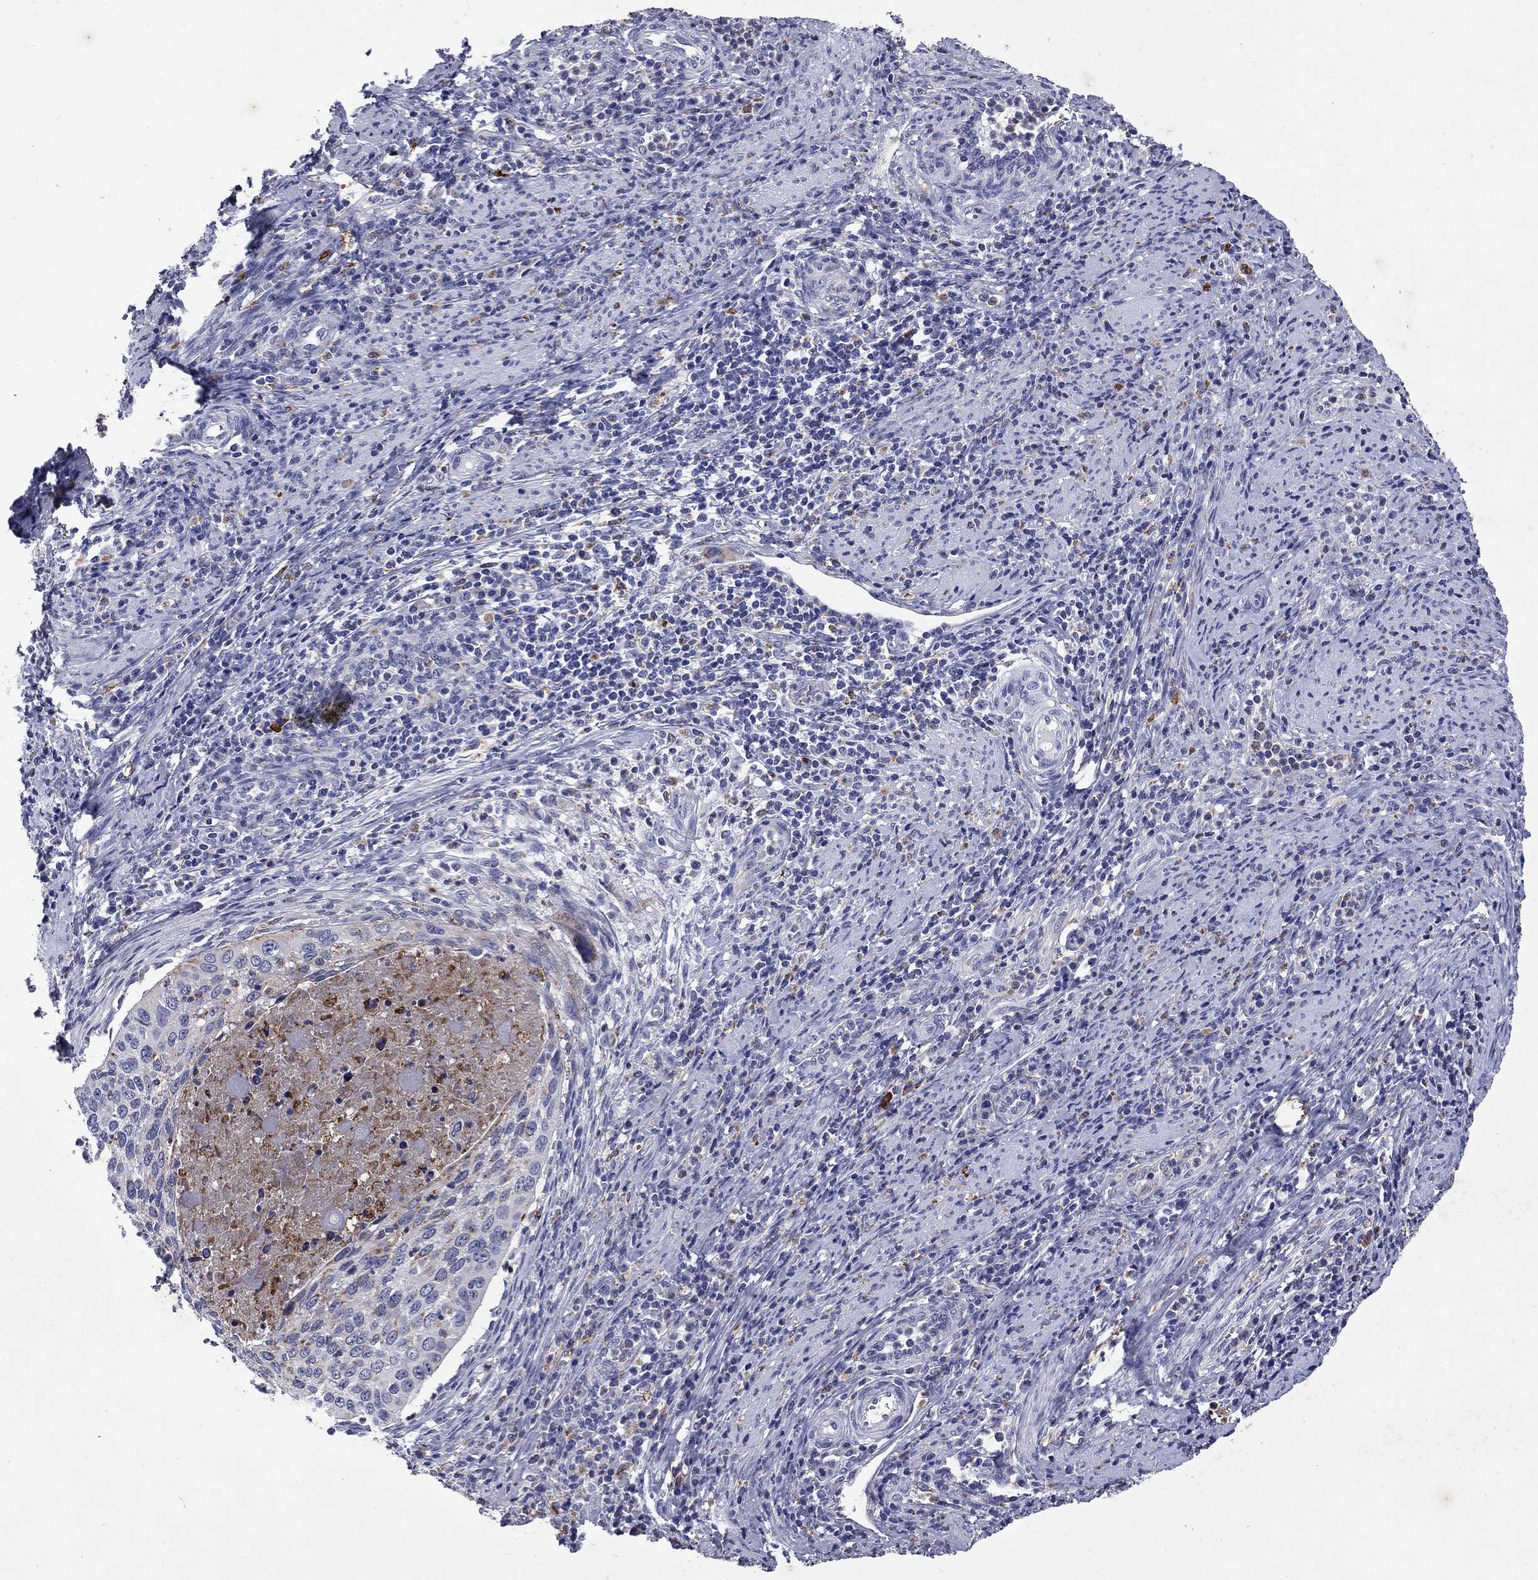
{"staining": {"intensity": "moderate", "quantity": "<25%", "location": "cytoplasmic/membranous"}, "tissue": "cervical cancer", "cell_type": "Tumor cells", "image_type": "cancer", "snomed": [{"axis": "morphology", "description": "Squamous cell carcinoma, NOS"}, {"axis": "topography", "description": "Cervix"}], "caption": "An image showing moderate cytoplasmic/membranous positivity in approximately <25% of tumor cells in cervical cancer, as visualized by brown immunohistochemical staining.", "gene": "MADCAM1", "patient": {"sex": "female", "age": 26}}